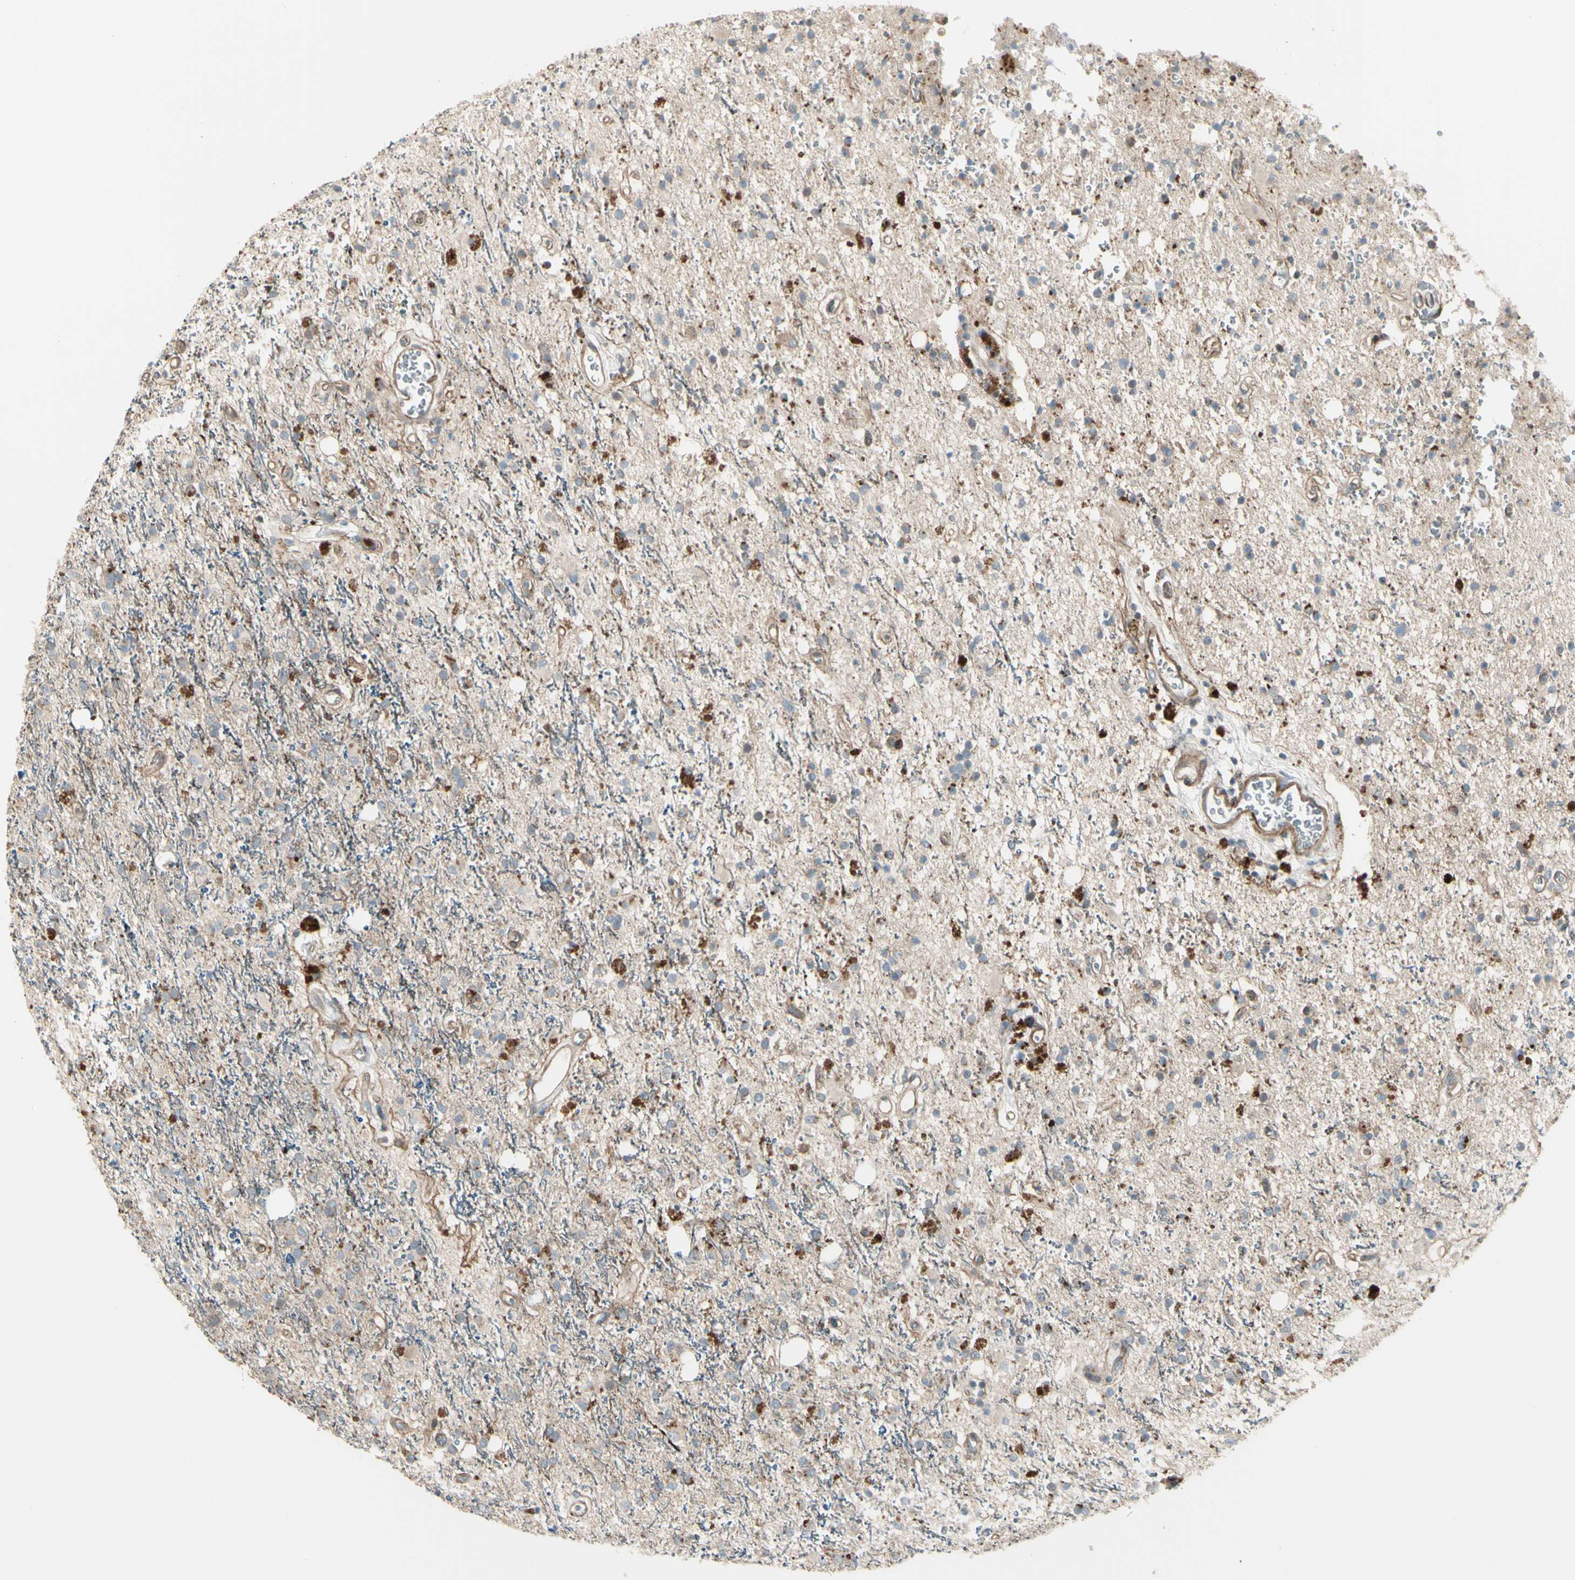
{"staining": {"intensity": "weak", "quantity": "25%-75%", "location": "cytoplasmic/membranous"}, "tissue": "glioma", "cell_type": "Tumor cells", "image_type": "cancer", "snomed": [{"axis": "morphology", "description": "Glioma, malignant, High grade"}, {"axis": "topography", "description": "Brain"}], "caption": "About 25%-75% of tumor cells in human glioma display weak cytoplasmic/membranous protein positivity as visualized by brown immunohistochemical staining.", "gene": "OSTM1", "patient": {"sex": "male", "age": 47}}